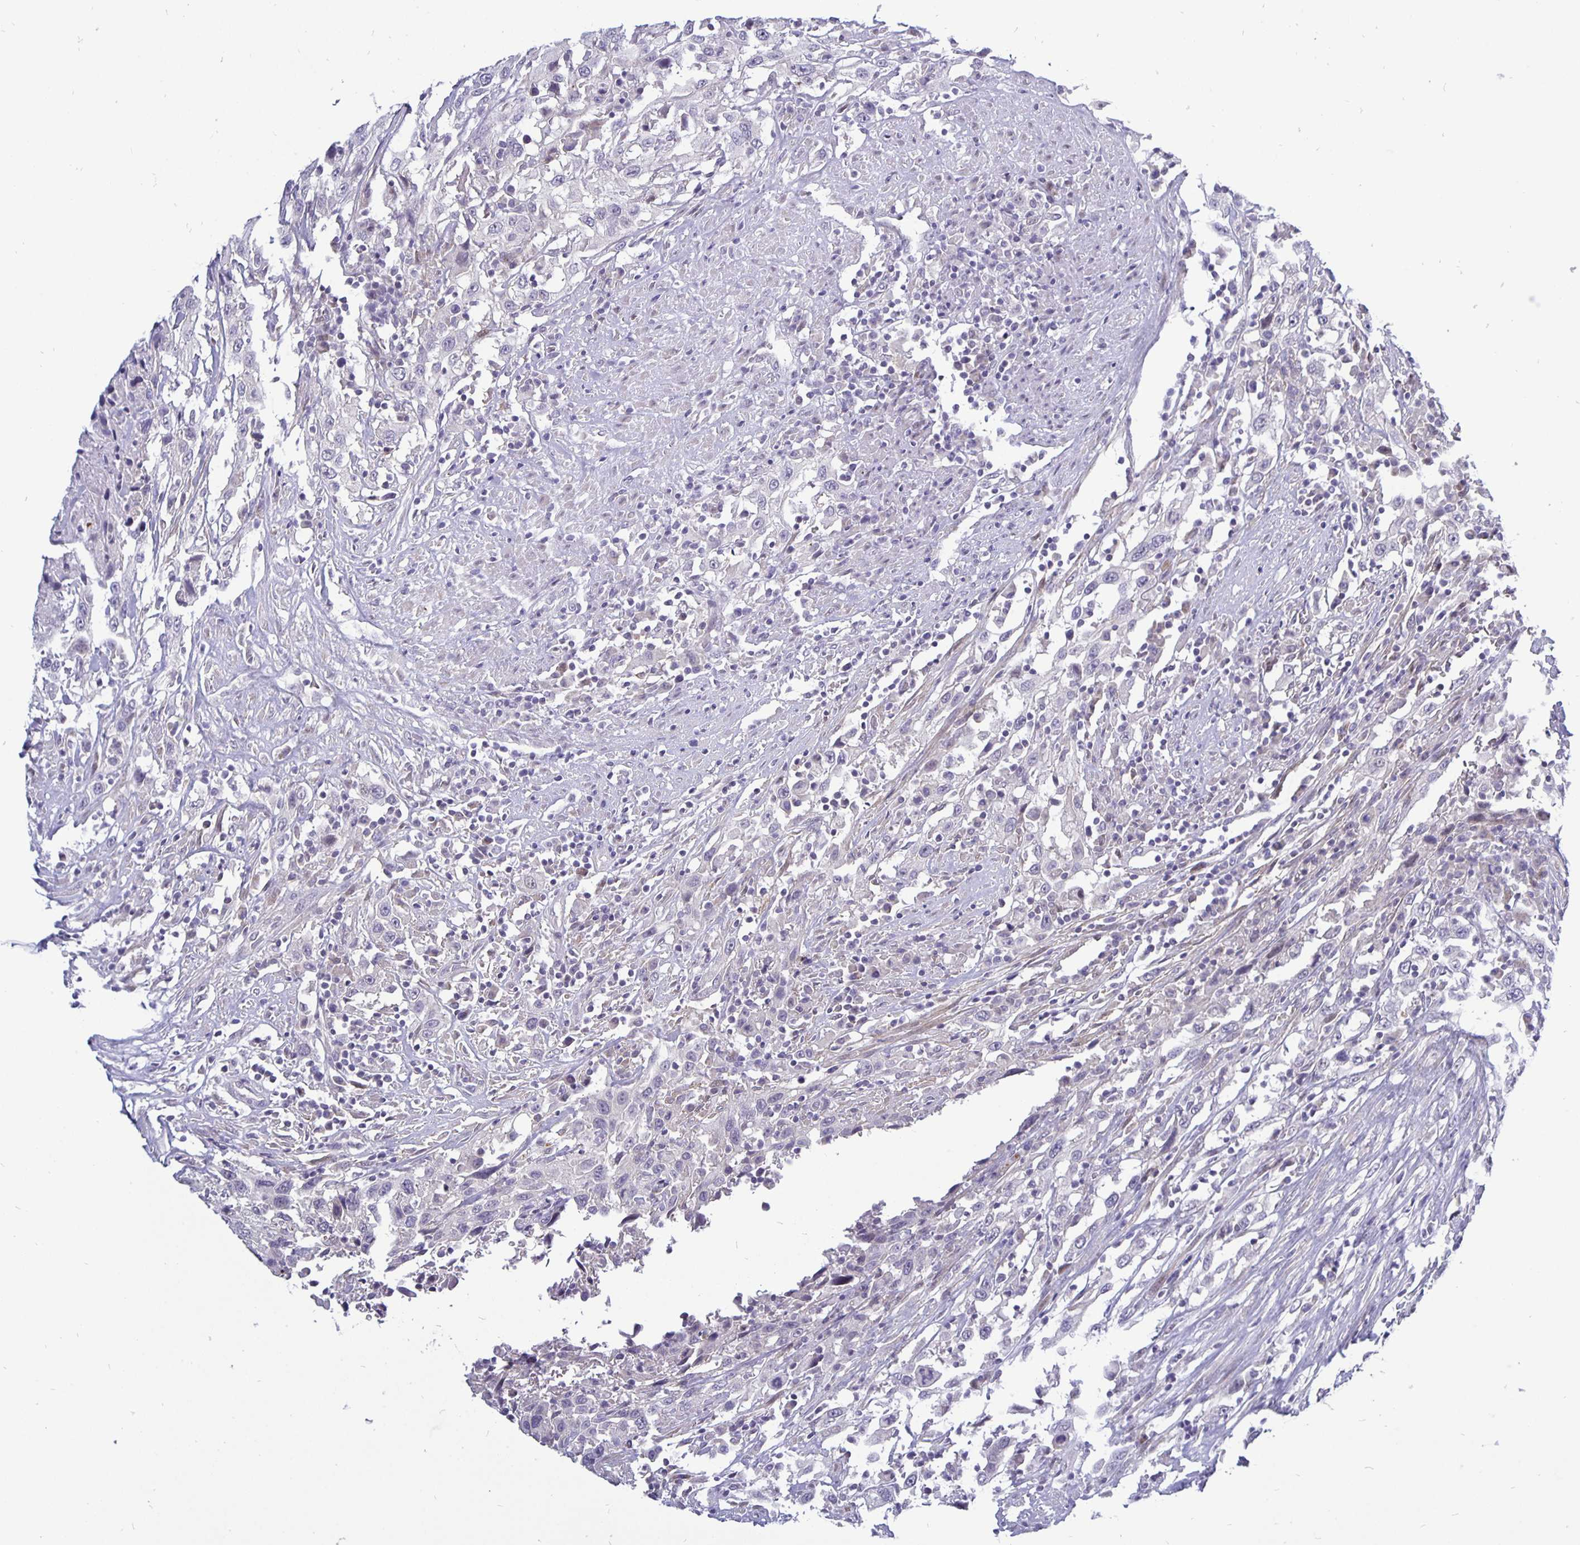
{"staining": {"intensity": "negative", "quantity": "none", "location": "none"}, "tissue": "urothelial cancer", "cell_type": "Tumor cells", "image_type": "cancer", "snomed": [{"axis": "morphology", "description": "Urothelial carcinoma, High grade"}, {"axis": "topography", "description": "Urinary bladder"}], "caption": "Immunohistochemical staining of human urothelial carcinoma (high-grade) shows no significant staining in tumor cells. Brightfield microscopy of immunohistochemistry (IHC) stained with DAB (3,3'-diaminobenzidine) (brown) and hematoxylin (blue), captured at high magnification.", "gene": "ERBB2", "patient": {"sex": "male", "age": 61}}